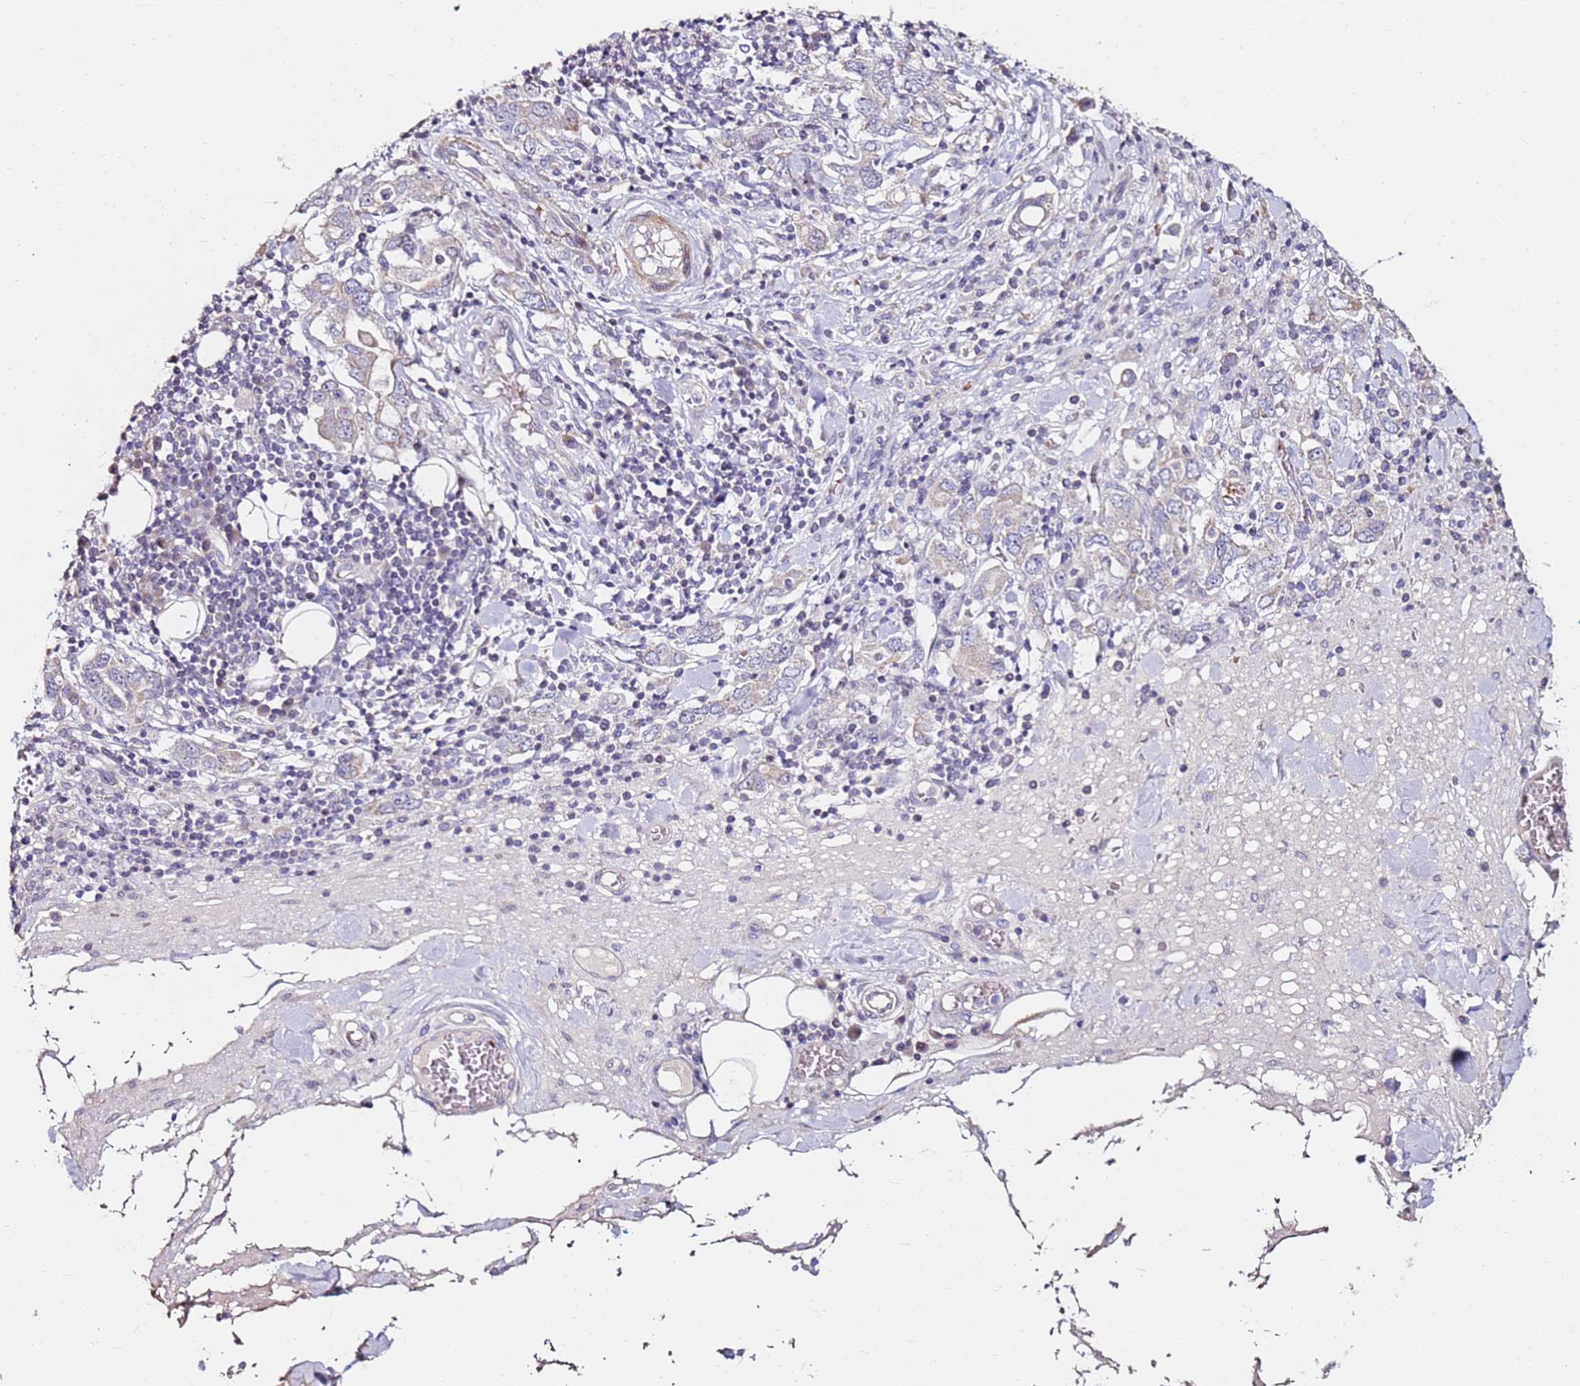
{"staining": {"intensity": "negative", "quantity": "none", "location": "none"}, "tissue": "stomach cancer", "cell_type": "Tumor cells", "image_type": "cancer", "snomed": [{"axis": "morphology", "description": "Adenocarcinoma, NOS"}, {"axis": "topography", "description": "Stomach, upper"}, {"axis": "topography", "description": "Stomach"}], "caption": "IHC photomicrograph of neoplastic tissue: stomach cancer (adenocarcinoma) stained with DAB (3,3'-diaminobenzidine) exhibits no significant protein positivity in tumor cells.", "gene": "RARS2", "patient": {"sex": "male", "age": 62}}